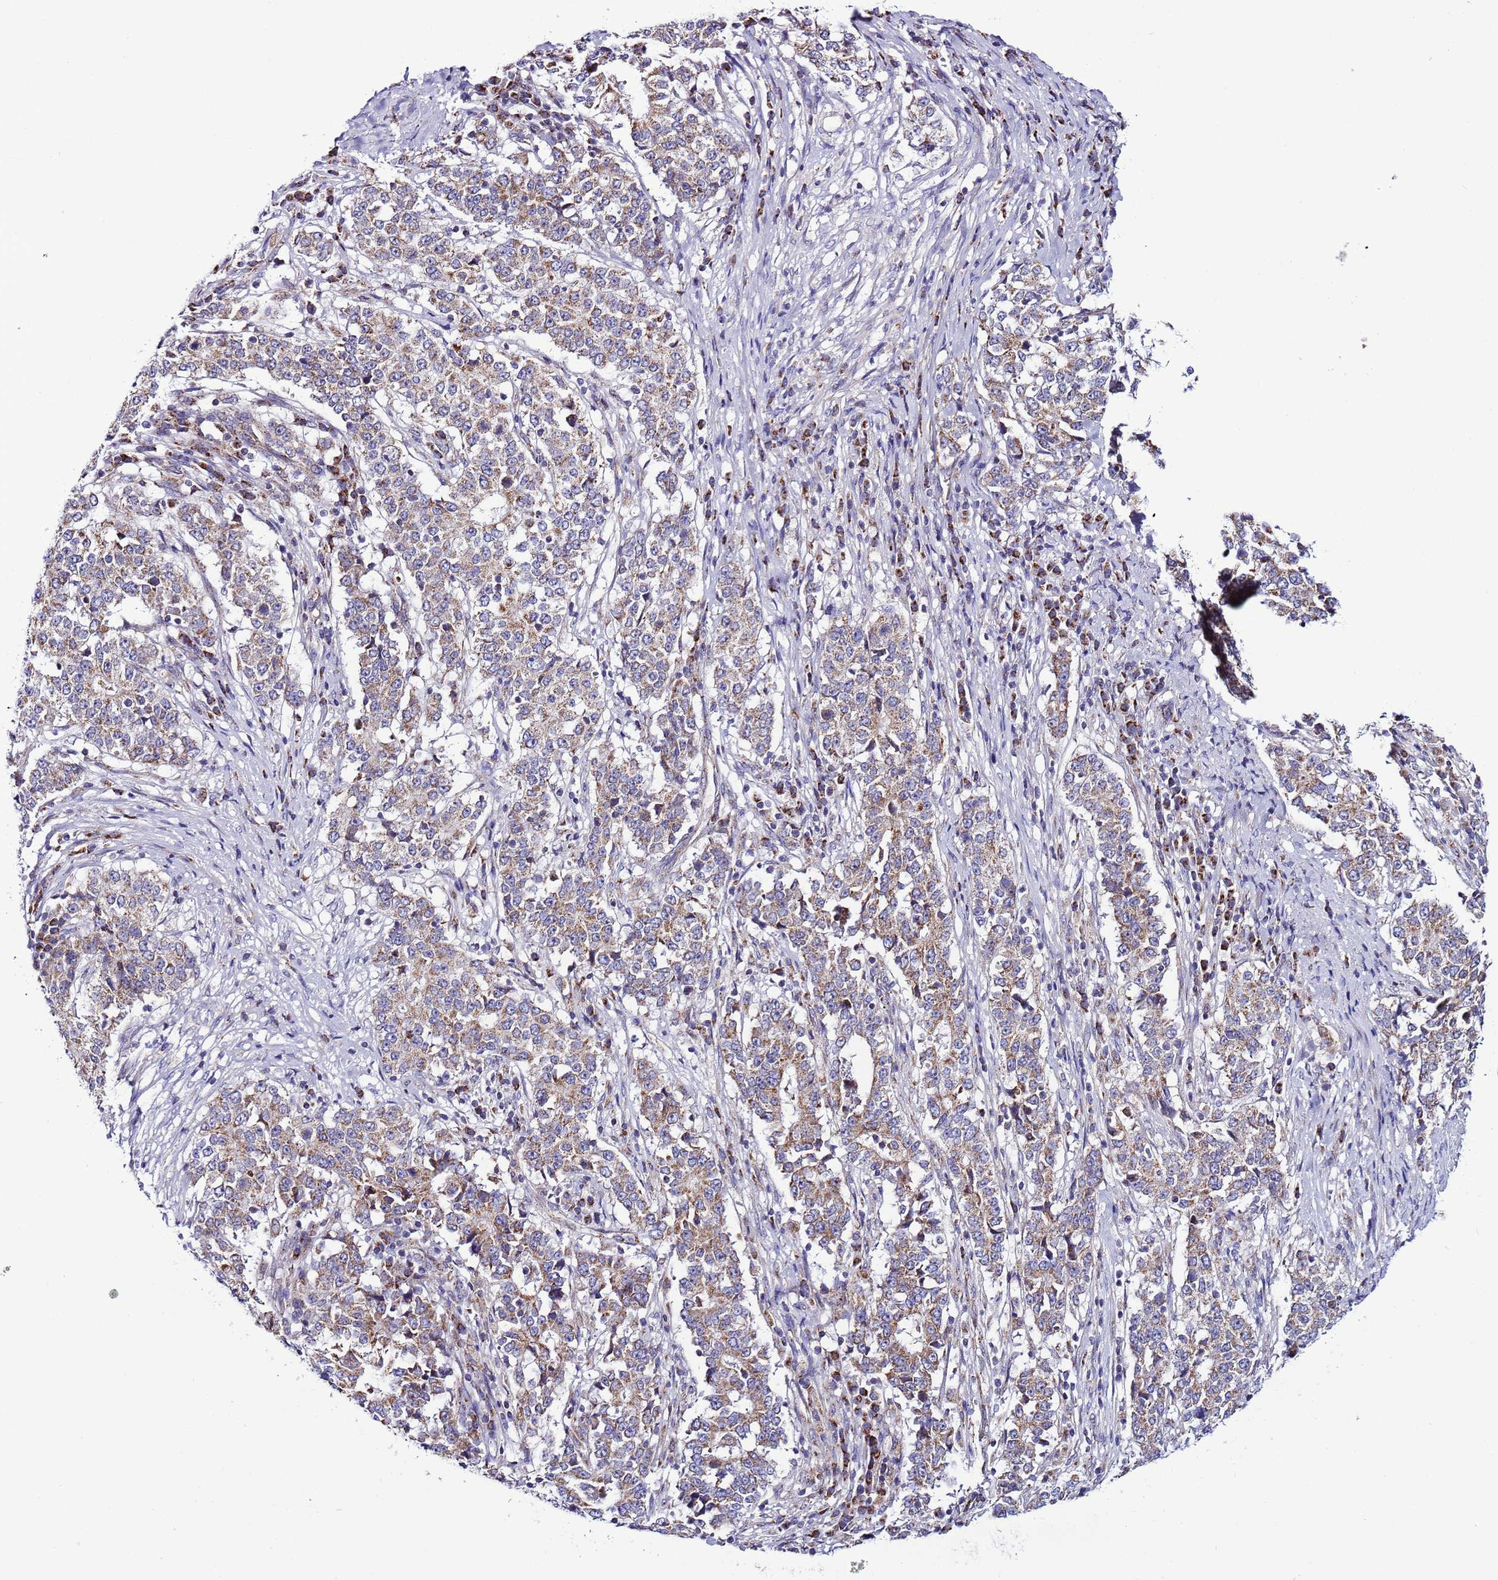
{"staining": {"intensity": "weak", "quantity": ">75%", "location": "cytoplasmic/membranous"}, "tissue": "stomach cancer", "cell_type": "Tumor cells", "image_type": "cancer", "snomed": [{"axis": "morphology", "description": "Adenocarcinoma, NOS"}, {"axis": "topography", "description": "Stomach"}], "caption": "Adenocarcinoma (stomach) stained with immunohistochemistry displays weak cytoplasmic/membranous positivity in about >75% of tumor cells.", "gene": "UEVLD", "patient": {"sex": "male", "age": 59}}